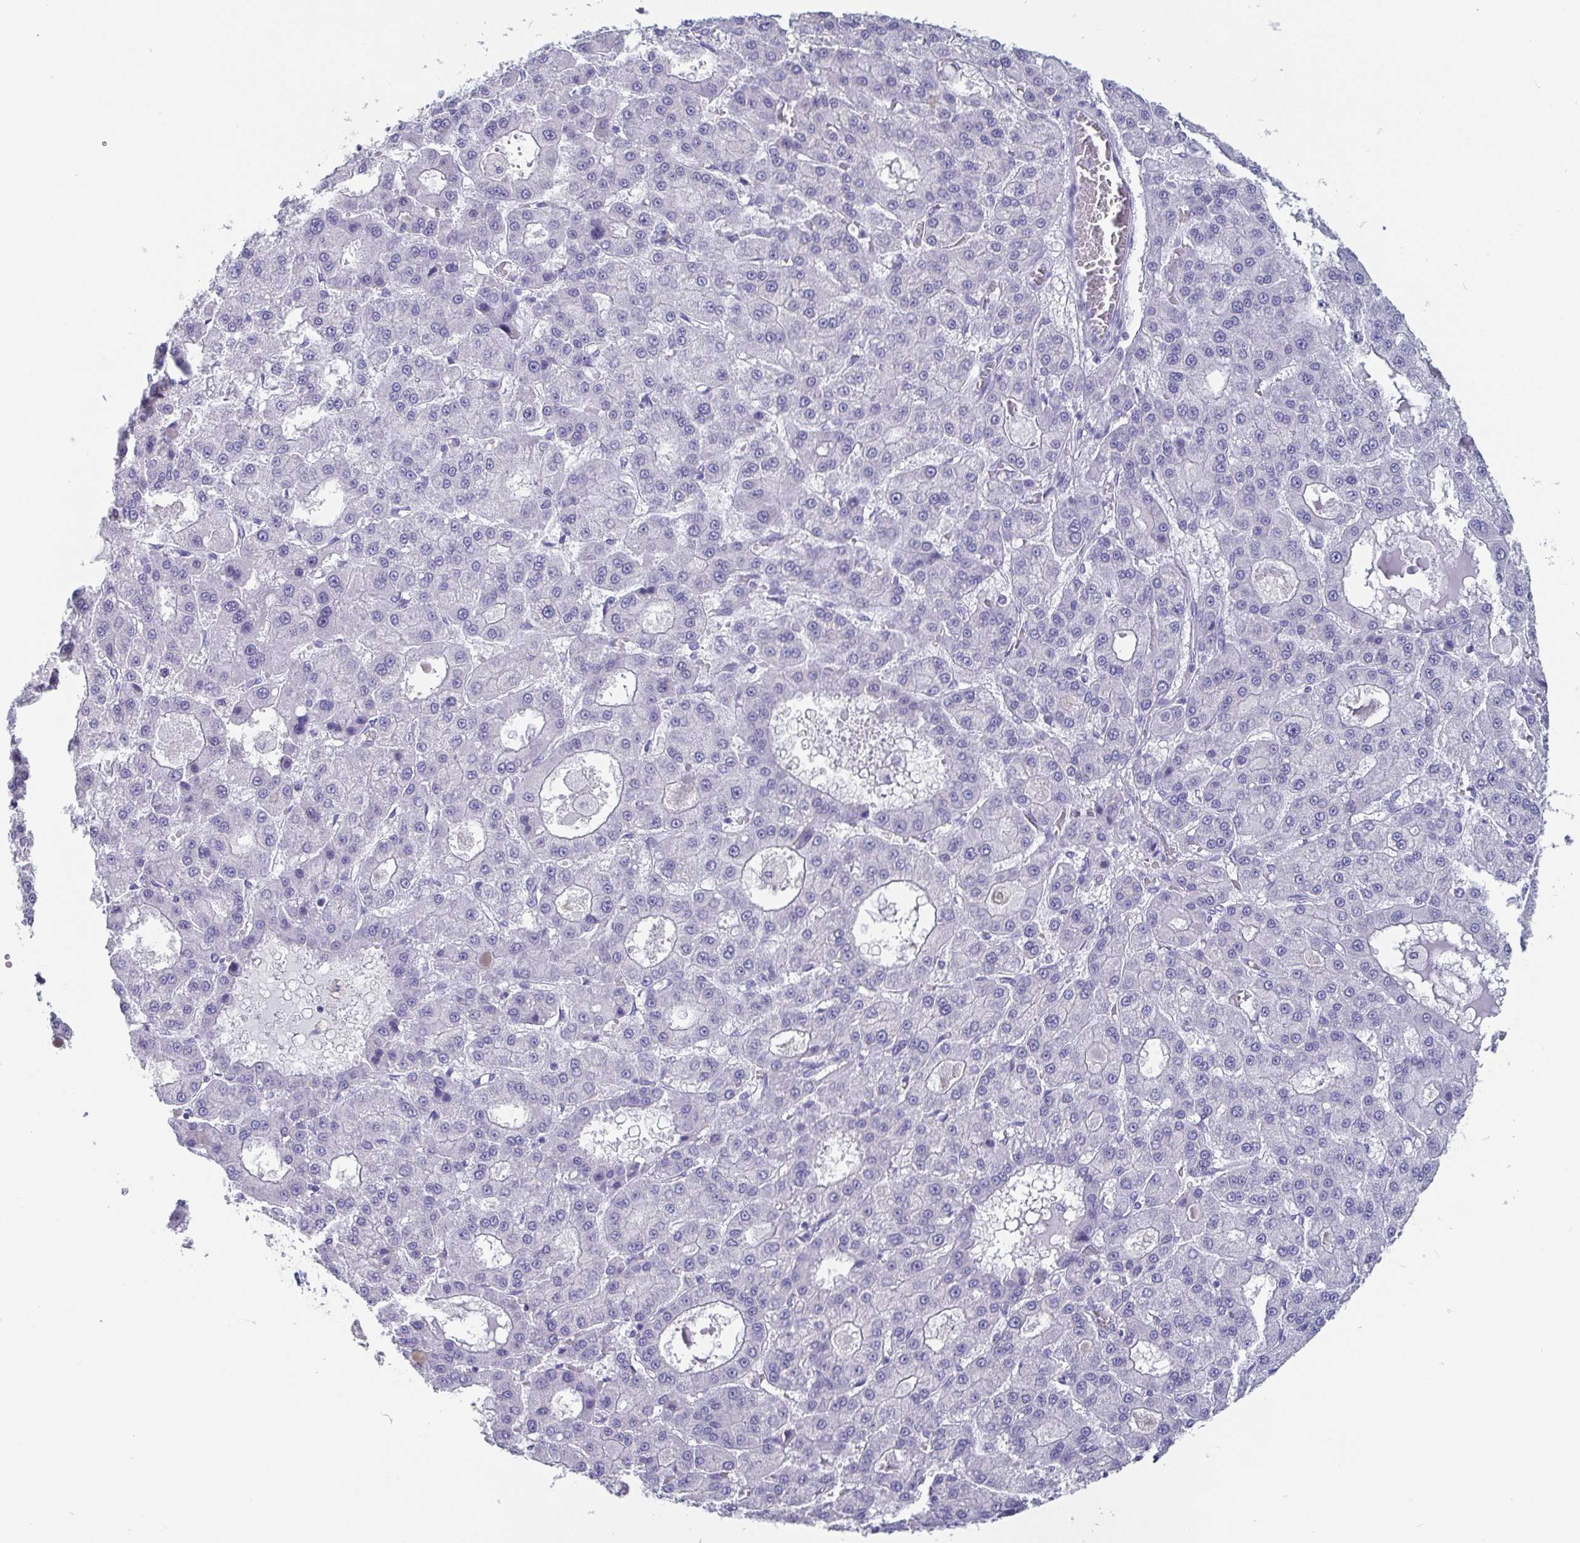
{"staining": {"intensity": "negative", "quantity": "none", "location": "none"}, "tissue": "liver cancer", "cell_type": "Tumor cells", "image_type": "cancer", "snomed": [{"axis": "morphology", "description": "Carcinoma, Hepatocellular, NOS"}, {"axis": "topography", "description": "Liver"}], "caption": "Immunohistochemistry (IHC) of human hepatocellular carcinoma (liver) reveals no staining in tumor cells.", "gene": "SCGN", "patient": {"sex": "male", "age": 70}}